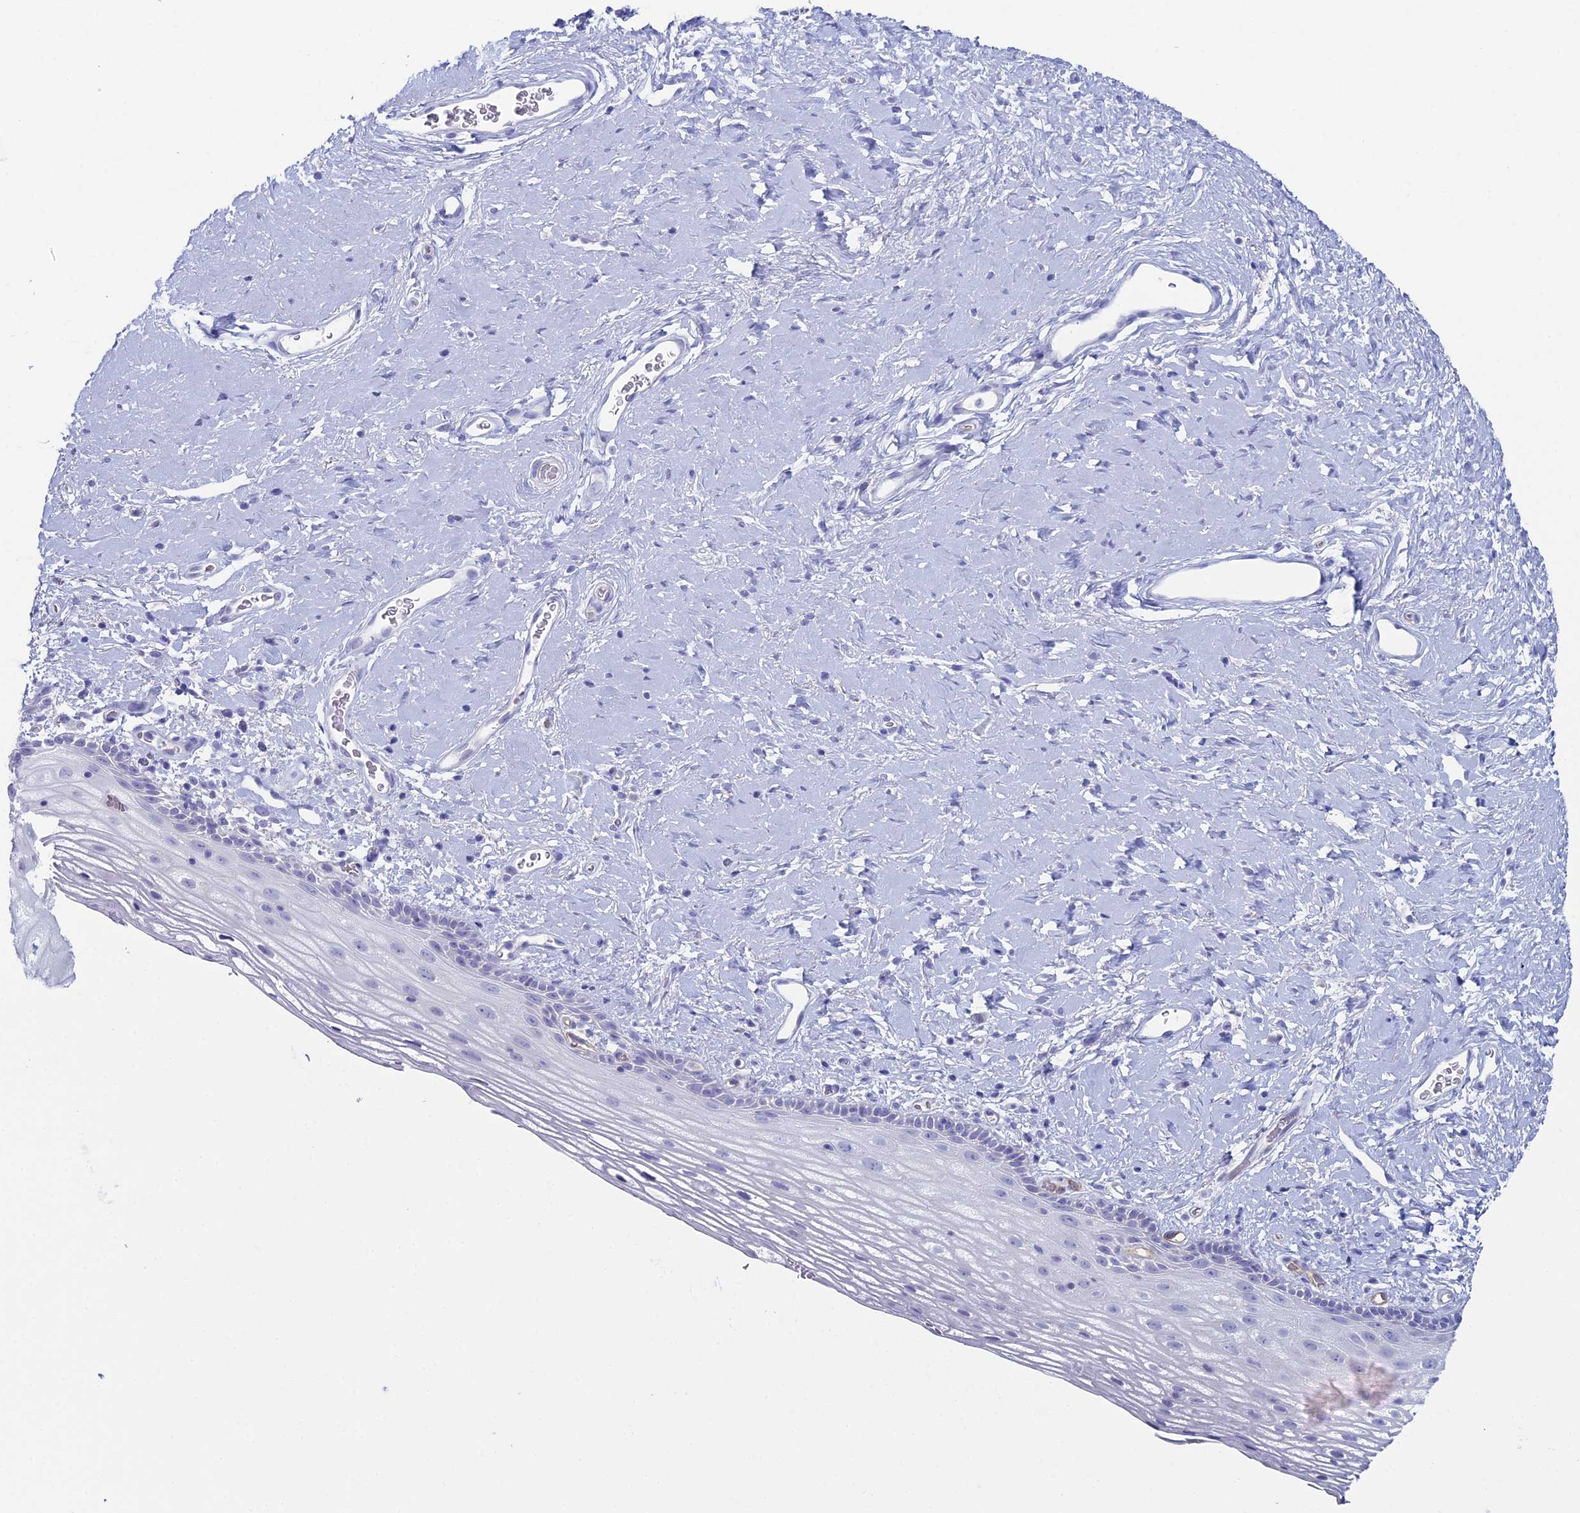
{"staining": {"intensity": "negative", "quantity": "none", "location": "none"}, "tissue": "vagina", "cell_type": "Squamous epithelial cells", "image_type": "normal", "snomed": [{"axis": "morphology", "description": "Normal tissue, NOS"}, {"axis": "morphology", "description": "Adenocarcinoma, NOS"}, {"axis": "topography", "description": "Rectum"}, {"axis": "topography", "description": "Vagina"}], "caption": "DAB immunohistochemical staining of normal vagina exhibits no significant positivity in squamous epithelial cells. The staining was performed using DAB to visualize the protein expression in brown, while the nuclei were stained in blue with hematoxylin (Magnification: 20x).", "gene": "ACE", "patient": {"sex": "female", "age": 71}}